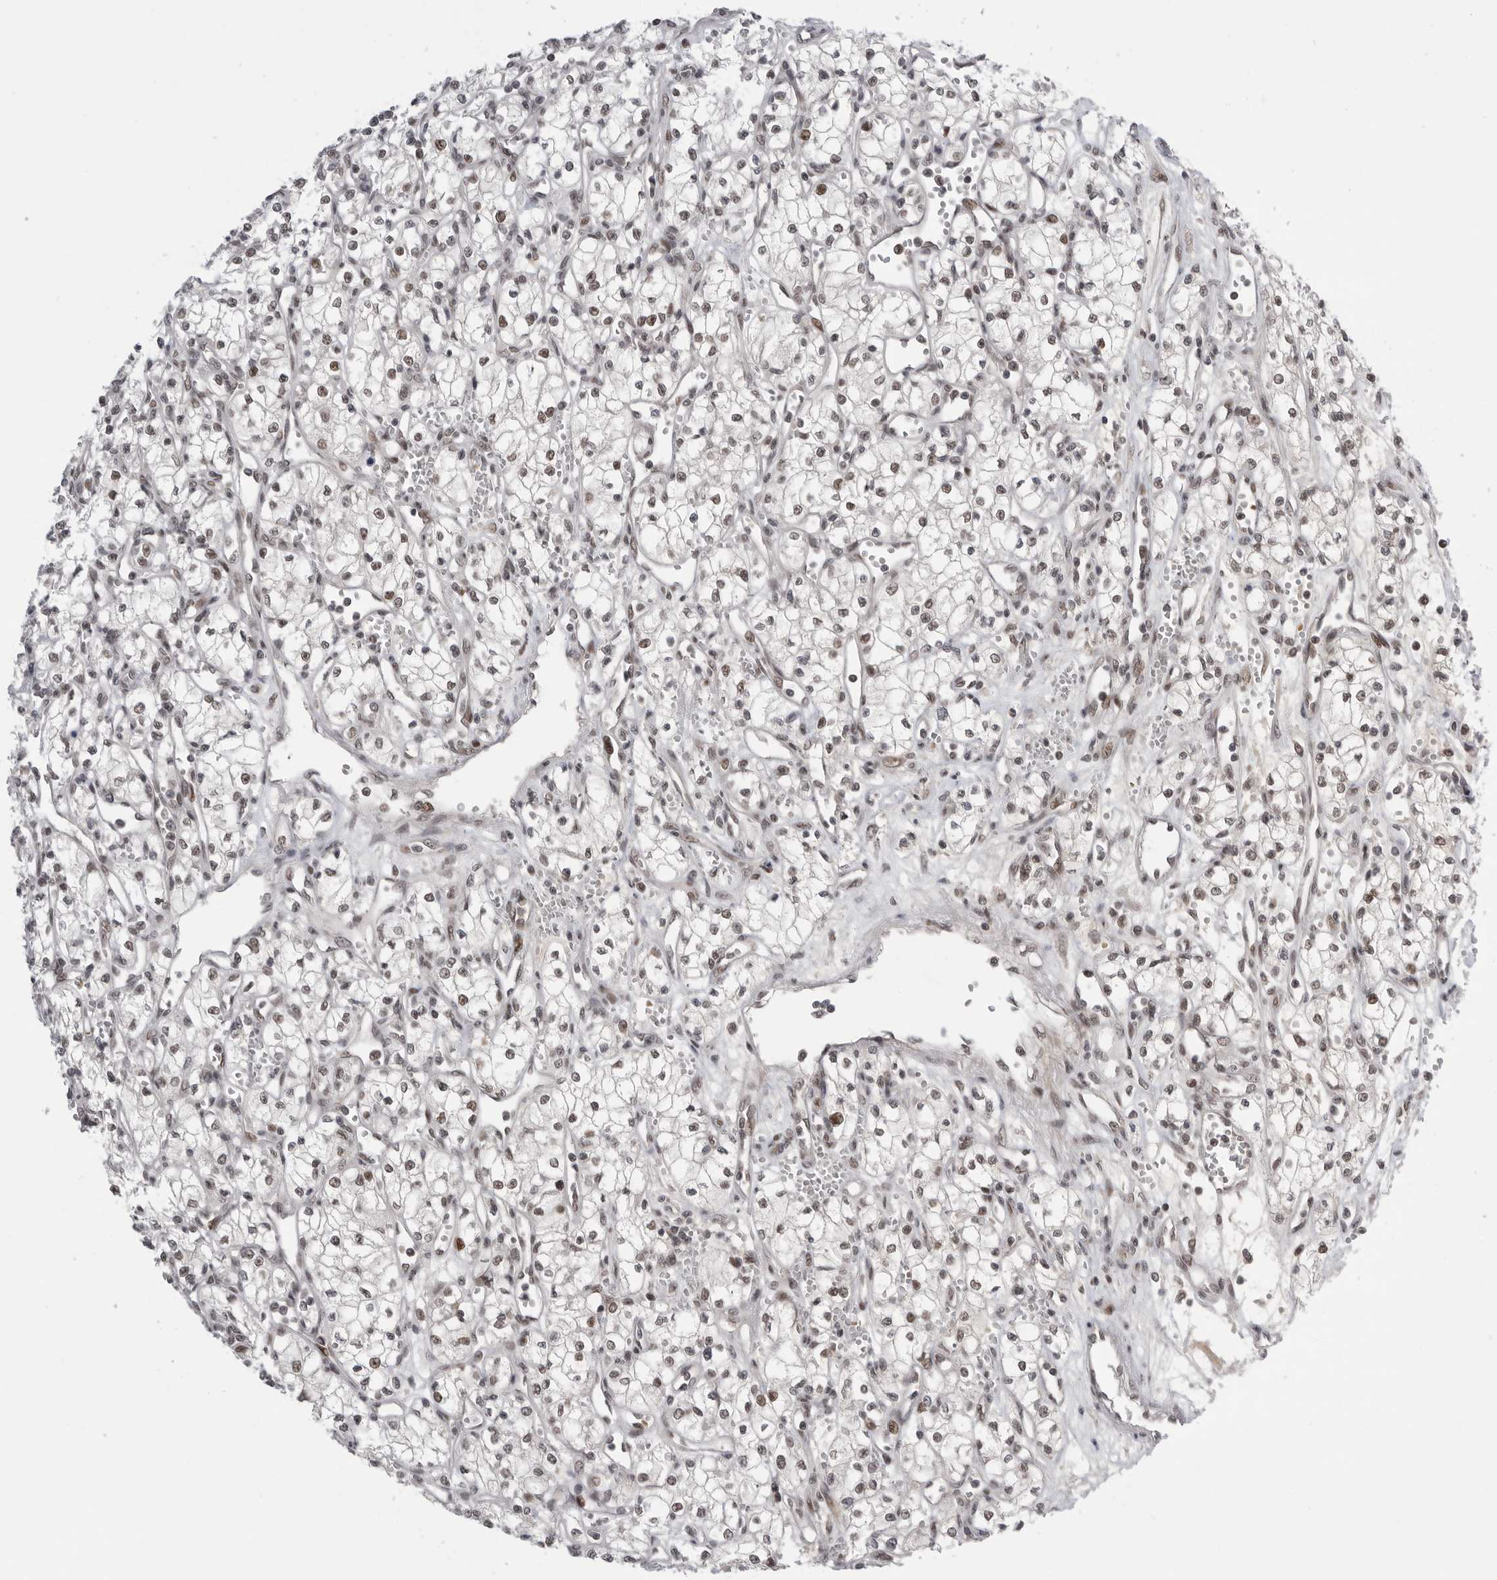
{"staining": {"intensity": "weak", "quantity": ">75%", "location": "nuclear"}, "tissue": "renal cancer", "cell_type": "Tumor cells", "image_type": "cancer", "snomed": [{"axis": "morphology", "description": "Adenocarcinoma, NOS"}, {"axis": "topography", "description": "Kidney"}], "caption": "A histopathology image showing weak nuclear positivity in about >75% of tumor cells in renal cancer (adenocarcinoma), as visualized by brown immunohistochemical staining.", "gene": "POU5F1", "patient": {"sex": "male", "age": 59}}